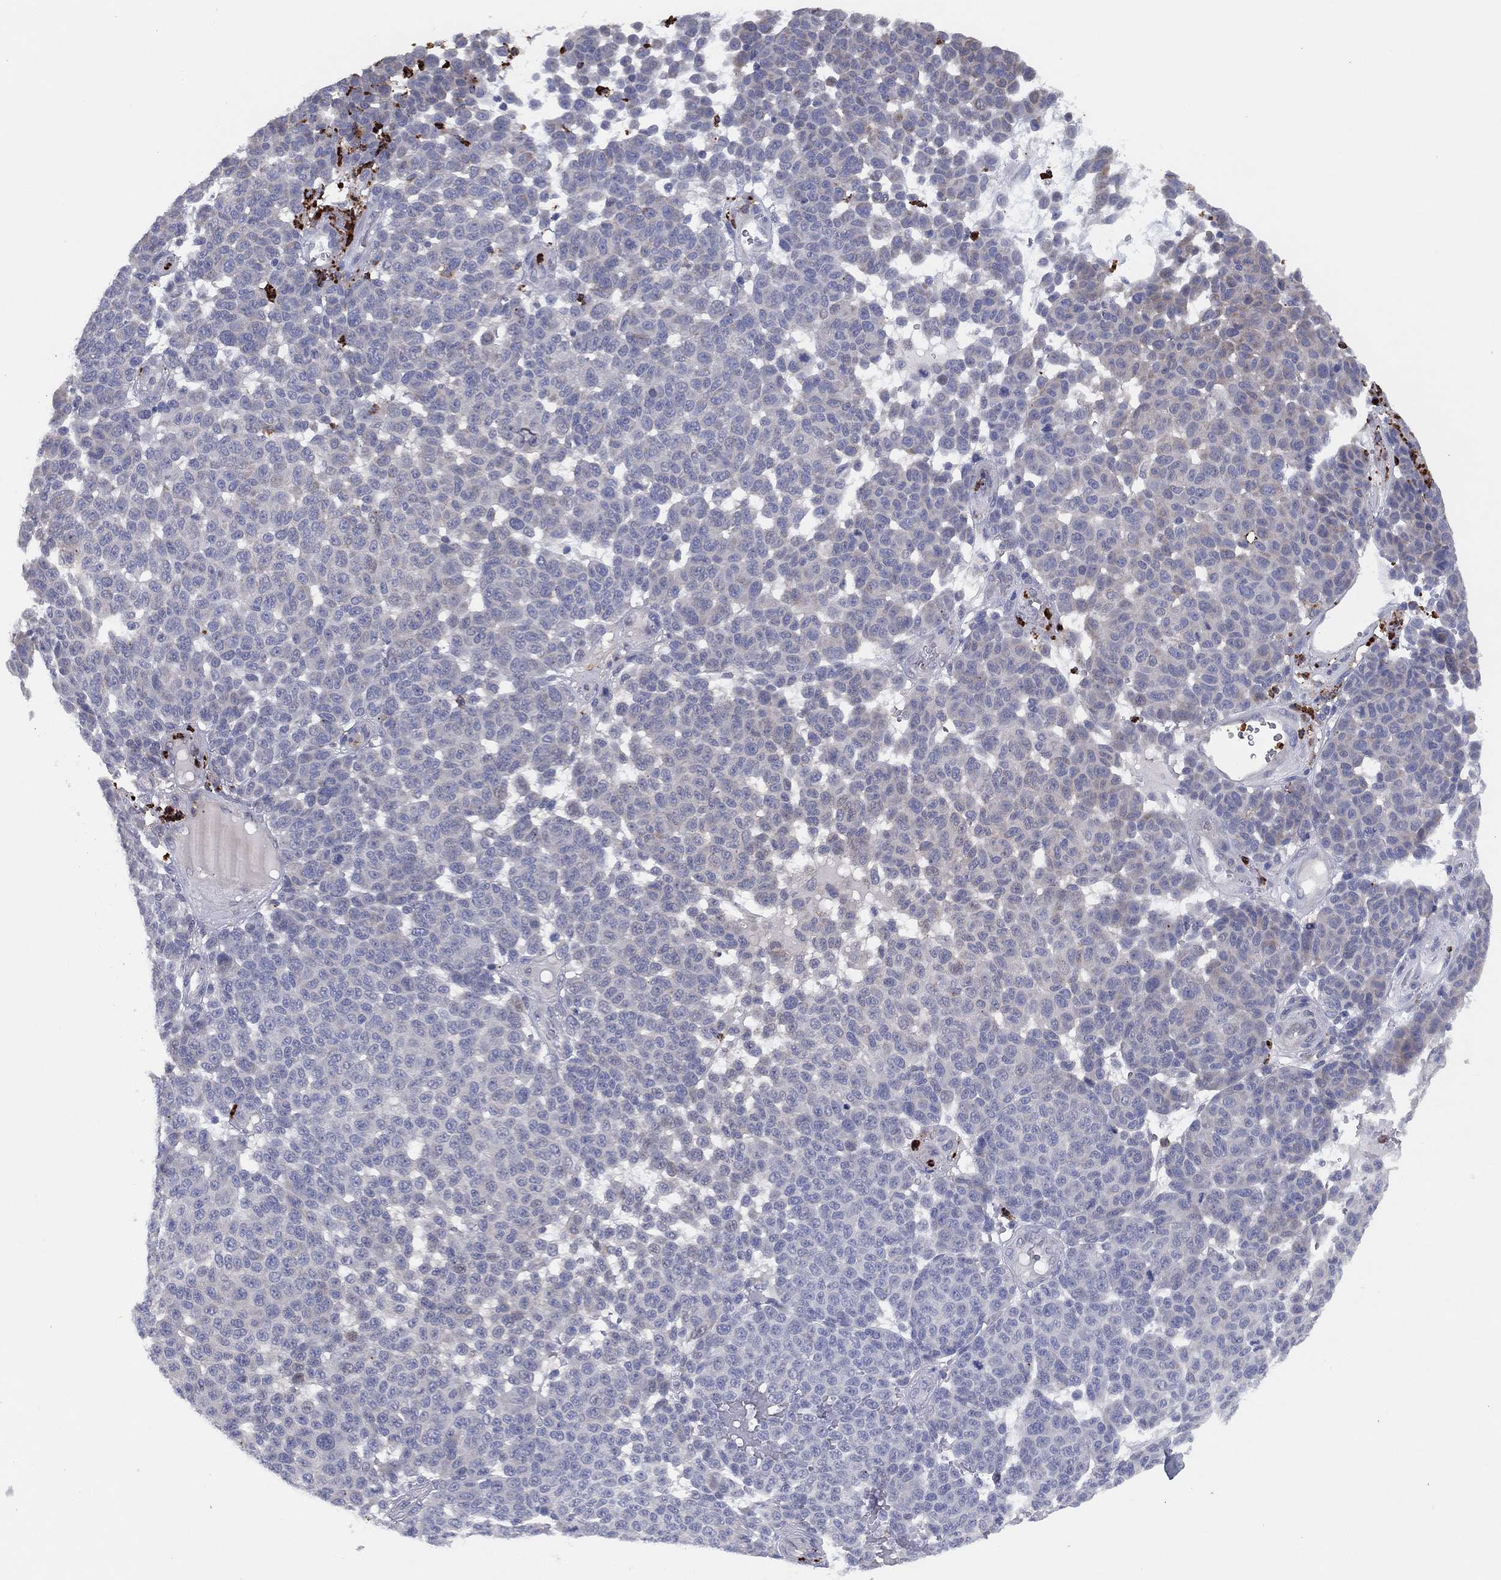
{"staining": {"intensity": "negative", "quantity": "none", "location": "none"}, "tissue": "melanoma", "cell_type": "Tumor cells", "image_type": "cancer", "snomed": [{"axis": "morphology", "description": "Malignant melanoma, NOS"}, {"axis": "topography", "description": "Skin"}], "caption": "High magnification brightfield microscopy of melanoma stained with DAB (3,3'-diaminobenzidine) (brown) and counterstained with hematoxylin (blue): tumor cells show no significant expression.", "gene": "PLAC8", "patient": {"sex": "male", "age": 59}}